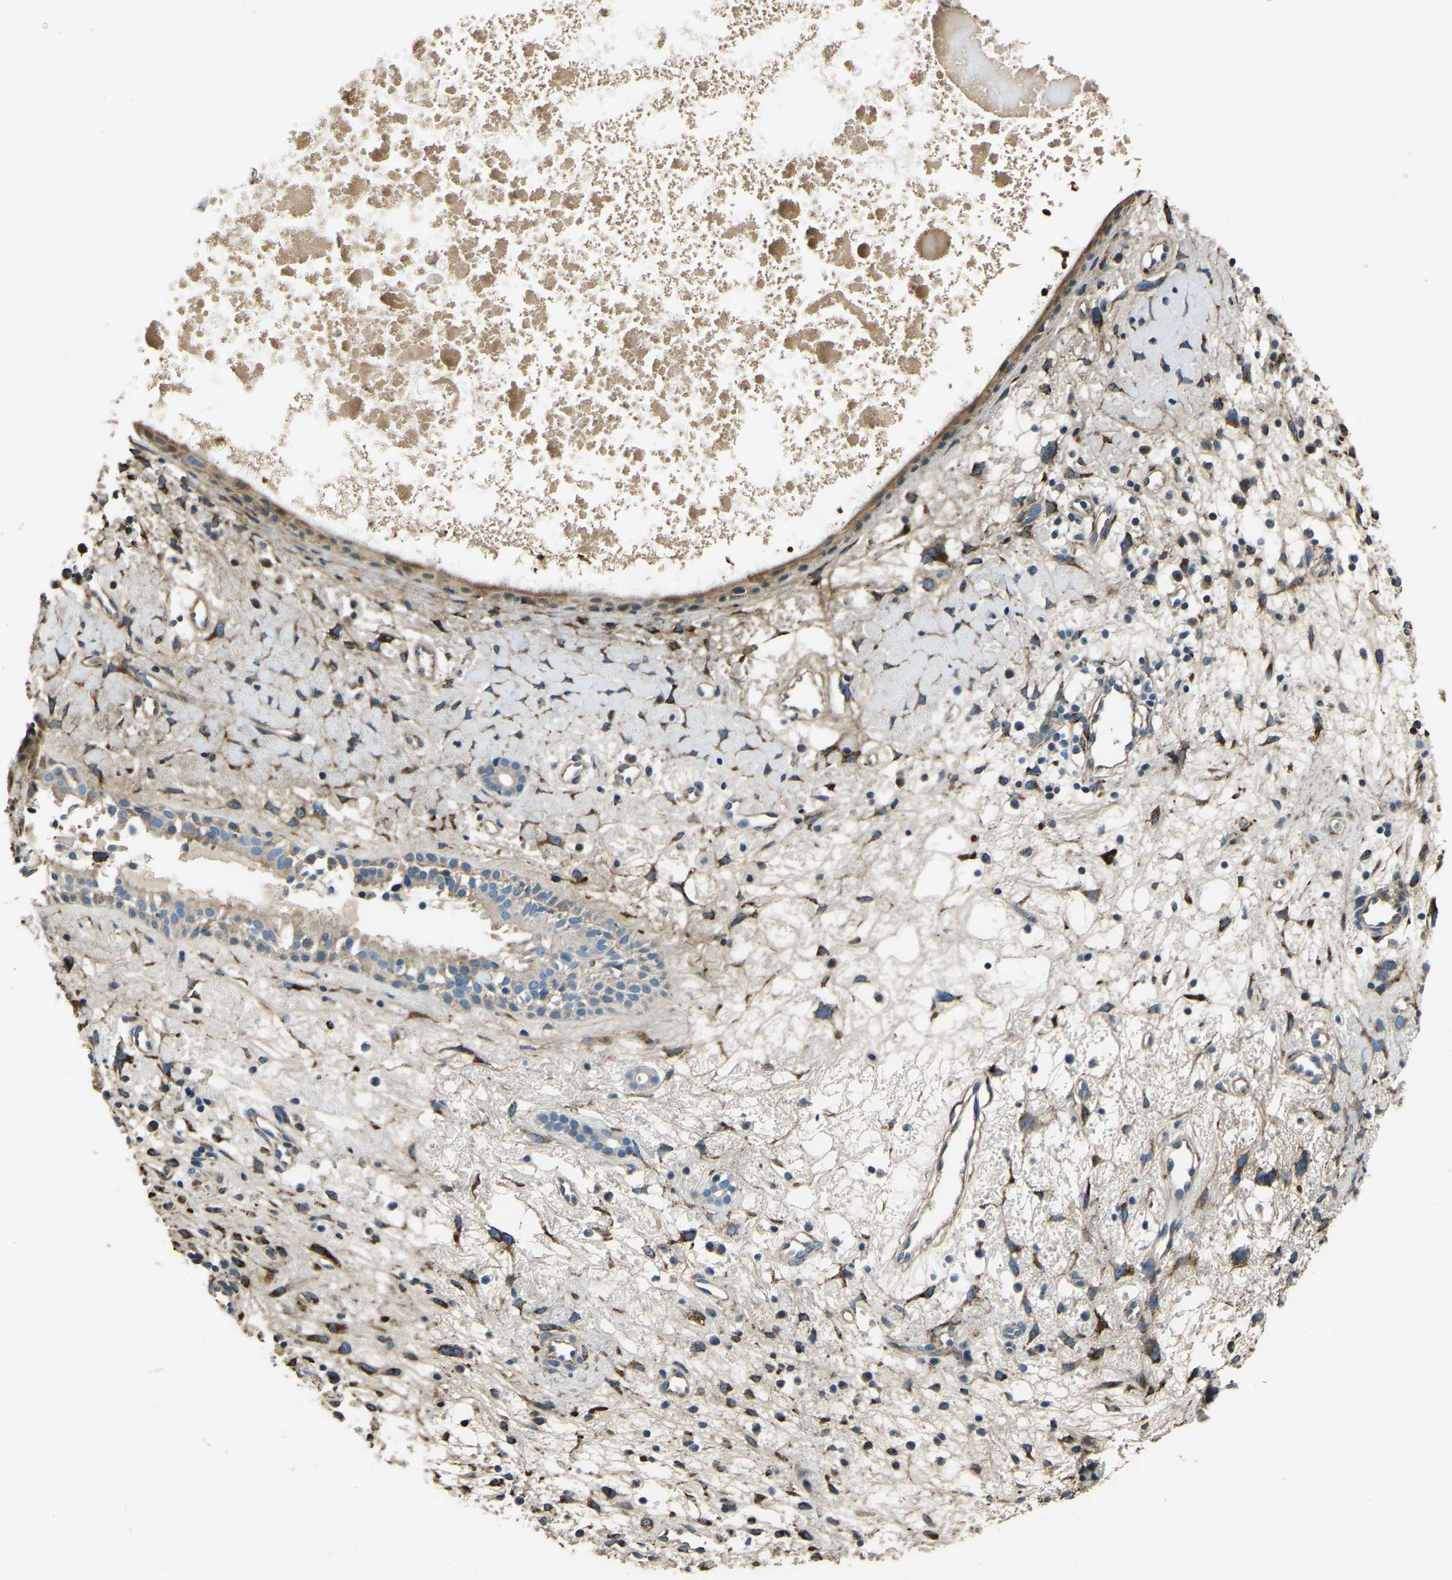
{"staining": {"intensity": "moderate", "quantity": ">75%", "location": "cytoplasmic/membranous"}, "tissue": "nasopharynx", "cell_type": "Respiratory epithelial cells", "image_type": "normal", "snomed": [{"axis": "morphology", "description": "Normal tissue, NOS"}, {"axis": "topography", "description": "Nasopharynx"}], "caption": "Moderate cytoplasmic/membranous staining is present in approximately >75% of respiratory epithelial cells in normal nasopharynx.", "gene": "COL3A1", "patient": {"sex": "male", "age": 22}}